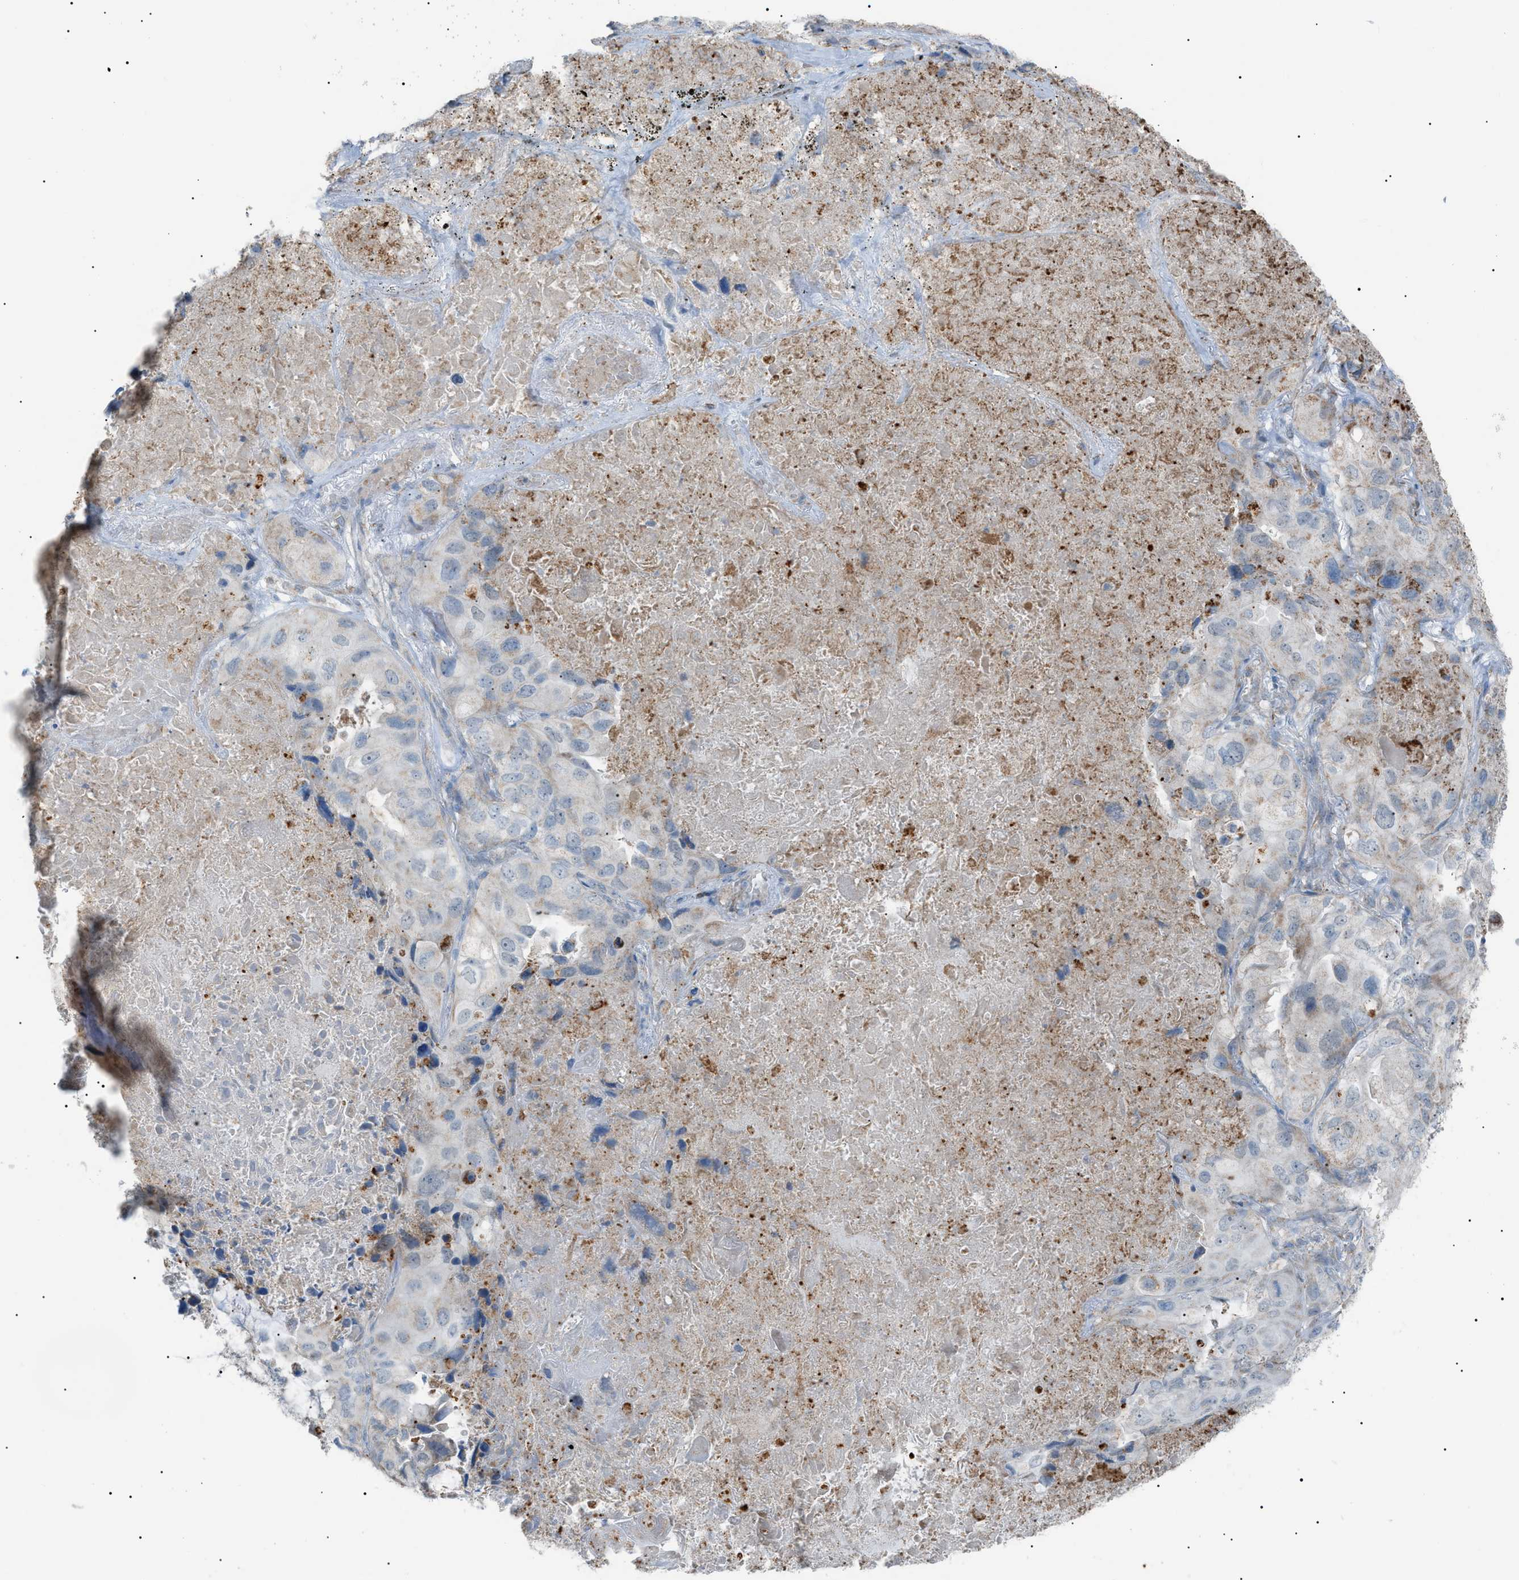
{"staining": {"intensity": "weak", "quantity": "<25%", "location": "cytoplasmic/membranous"}, "tissue": "lung cancer", "cell_type": "Tumor cells", "image_type": "cancer", "snomed": [{"axis": "morphology", "description": "Squamous cell carcinoma, NOS"}, {"axis": "topography", "description": "Lung"}], "caption": "Protein analysis of lung squamous cell carcinoma reveals no significant expression in tumor cells.", "gene": "ZNF516", "patient": {"sex": "female", "age": 73}}